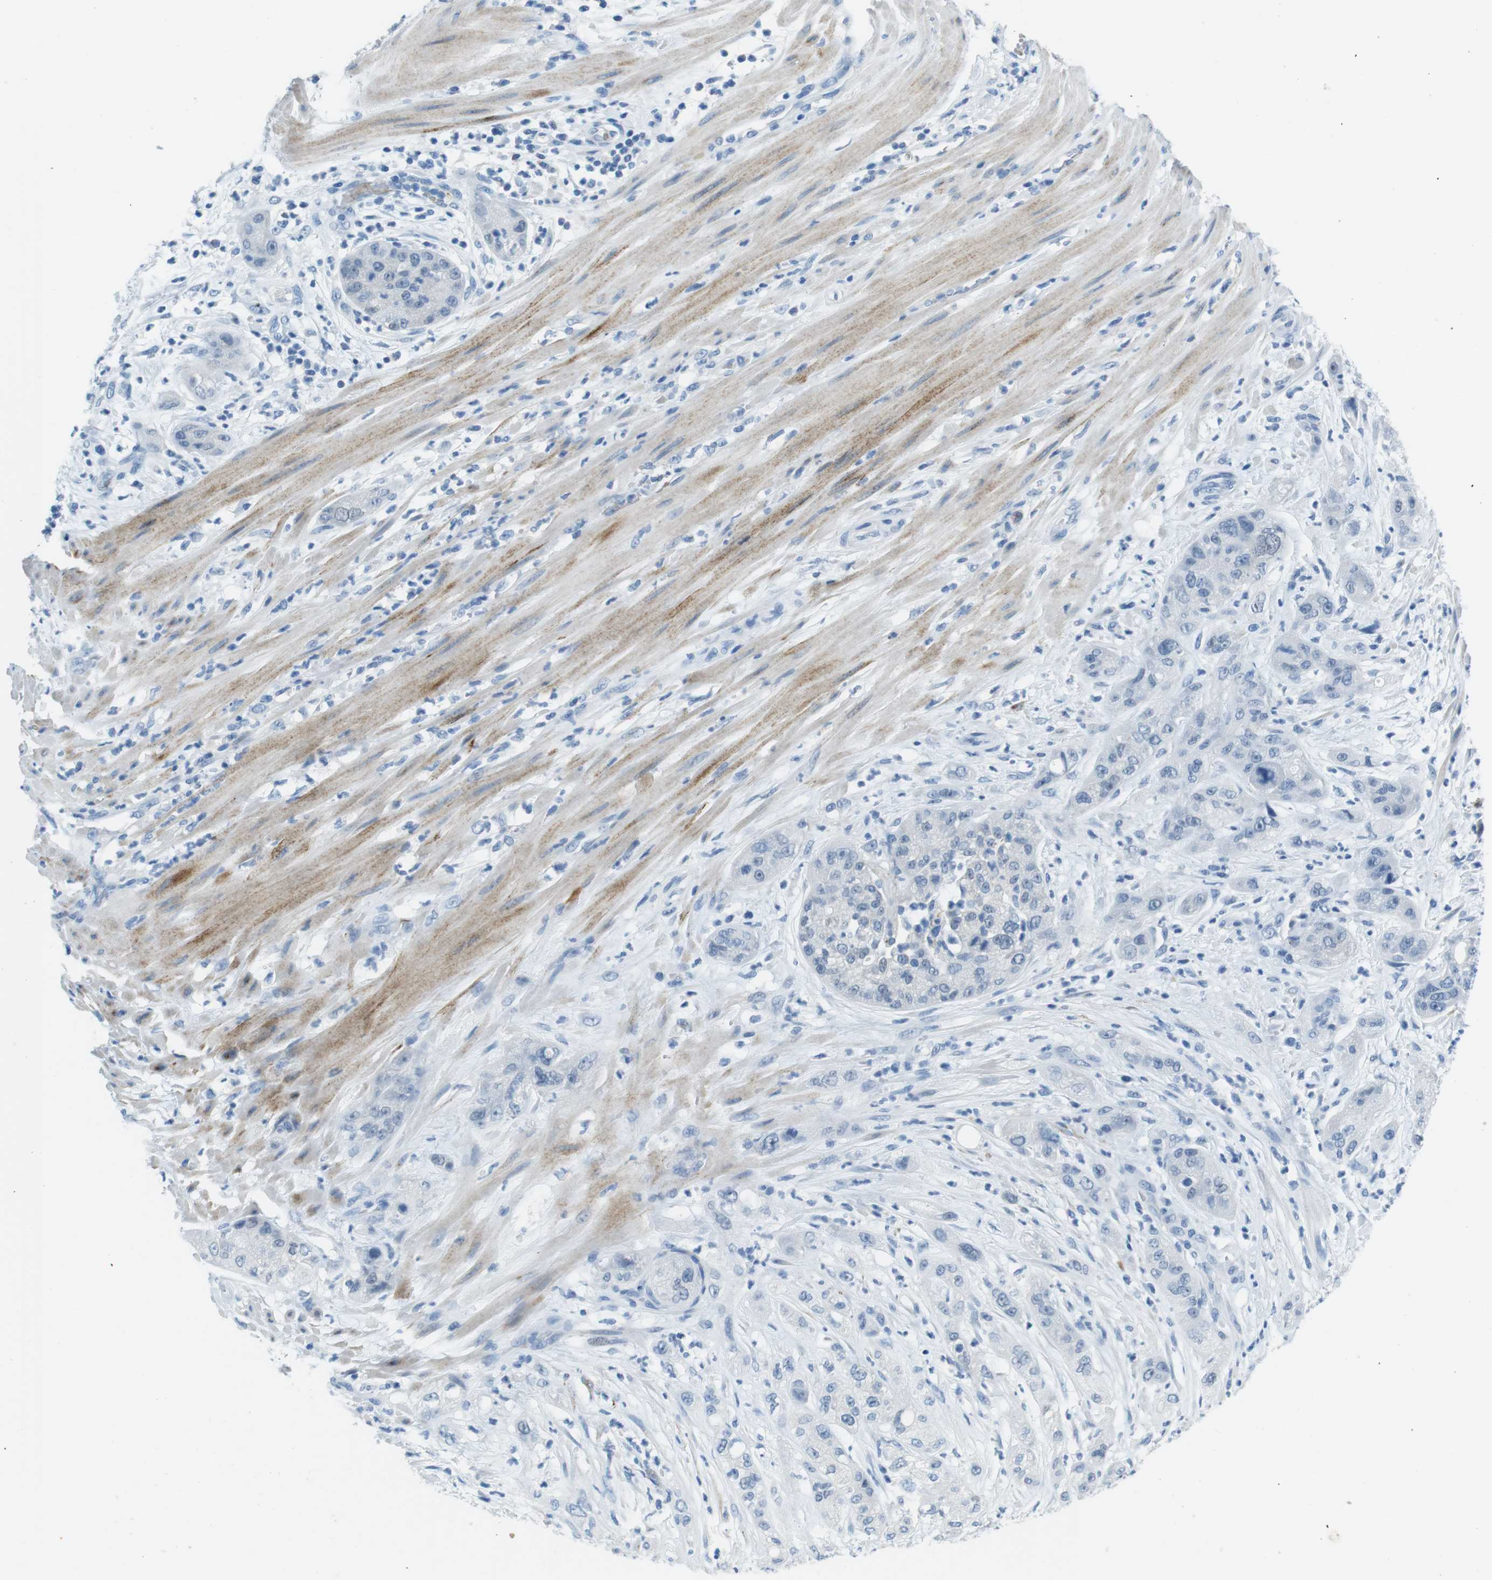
{"staining": {"intensity": "negative", "quantity": "none", "location": "none"}, "tissue": "pancreatic cancer", "cell_type": "Tumor cells", "image_type": "cancer", "snomed": [{"axis": "morphology", "description": "Adenocarcinoma, NOS"}, {"axis": "topography", "description": "Pancreas"}], "caption": "A micrograph of human adenocarcinoma (pancreatic) is negative for staining in tumor cells.", "gene": "TFAP2C", "patient": {"sex": "female", "age": 78}}